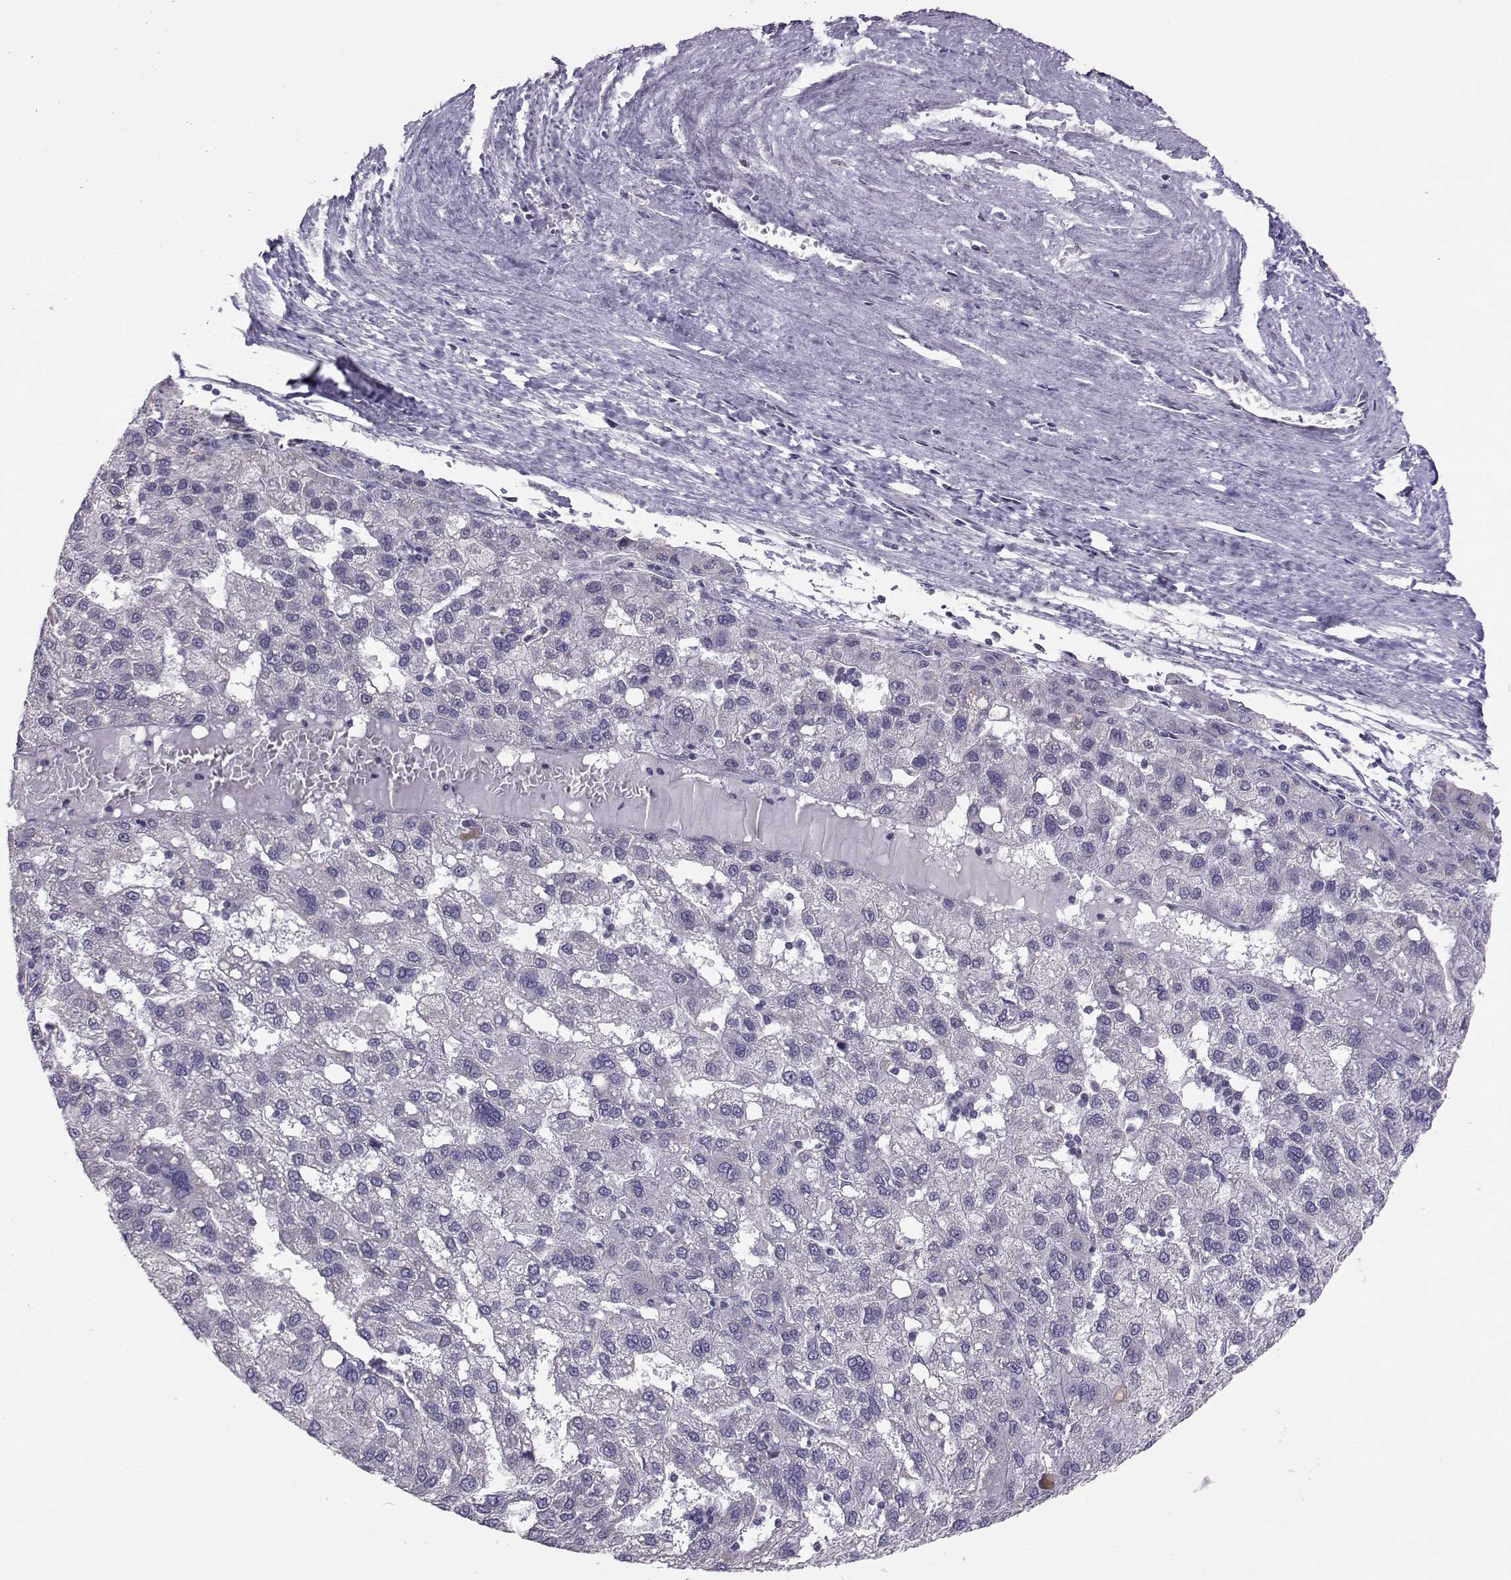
{"staining": {"intensity": "negative", "quantity": "none", "location": "none"}, "tissue": "liver cancer", "cell_type": "Tumor cells", "image_type": "cancer", "snomed": [{"axis": "morphology", "description": "Carcinoma, Hepatocellular, NOS"}, {"axis": "topography", "description": "Liver"}], "caption": "Immunohistochemistry histopathology image of liver hepatocellular carcinoma stained for a protein (brown), which exhibits no positivity in tumor cells. (DAB IHC with hematoxylin counter stain).", "gene": "DNAAF1", "patient": {"sex": "female", "age": 82}}